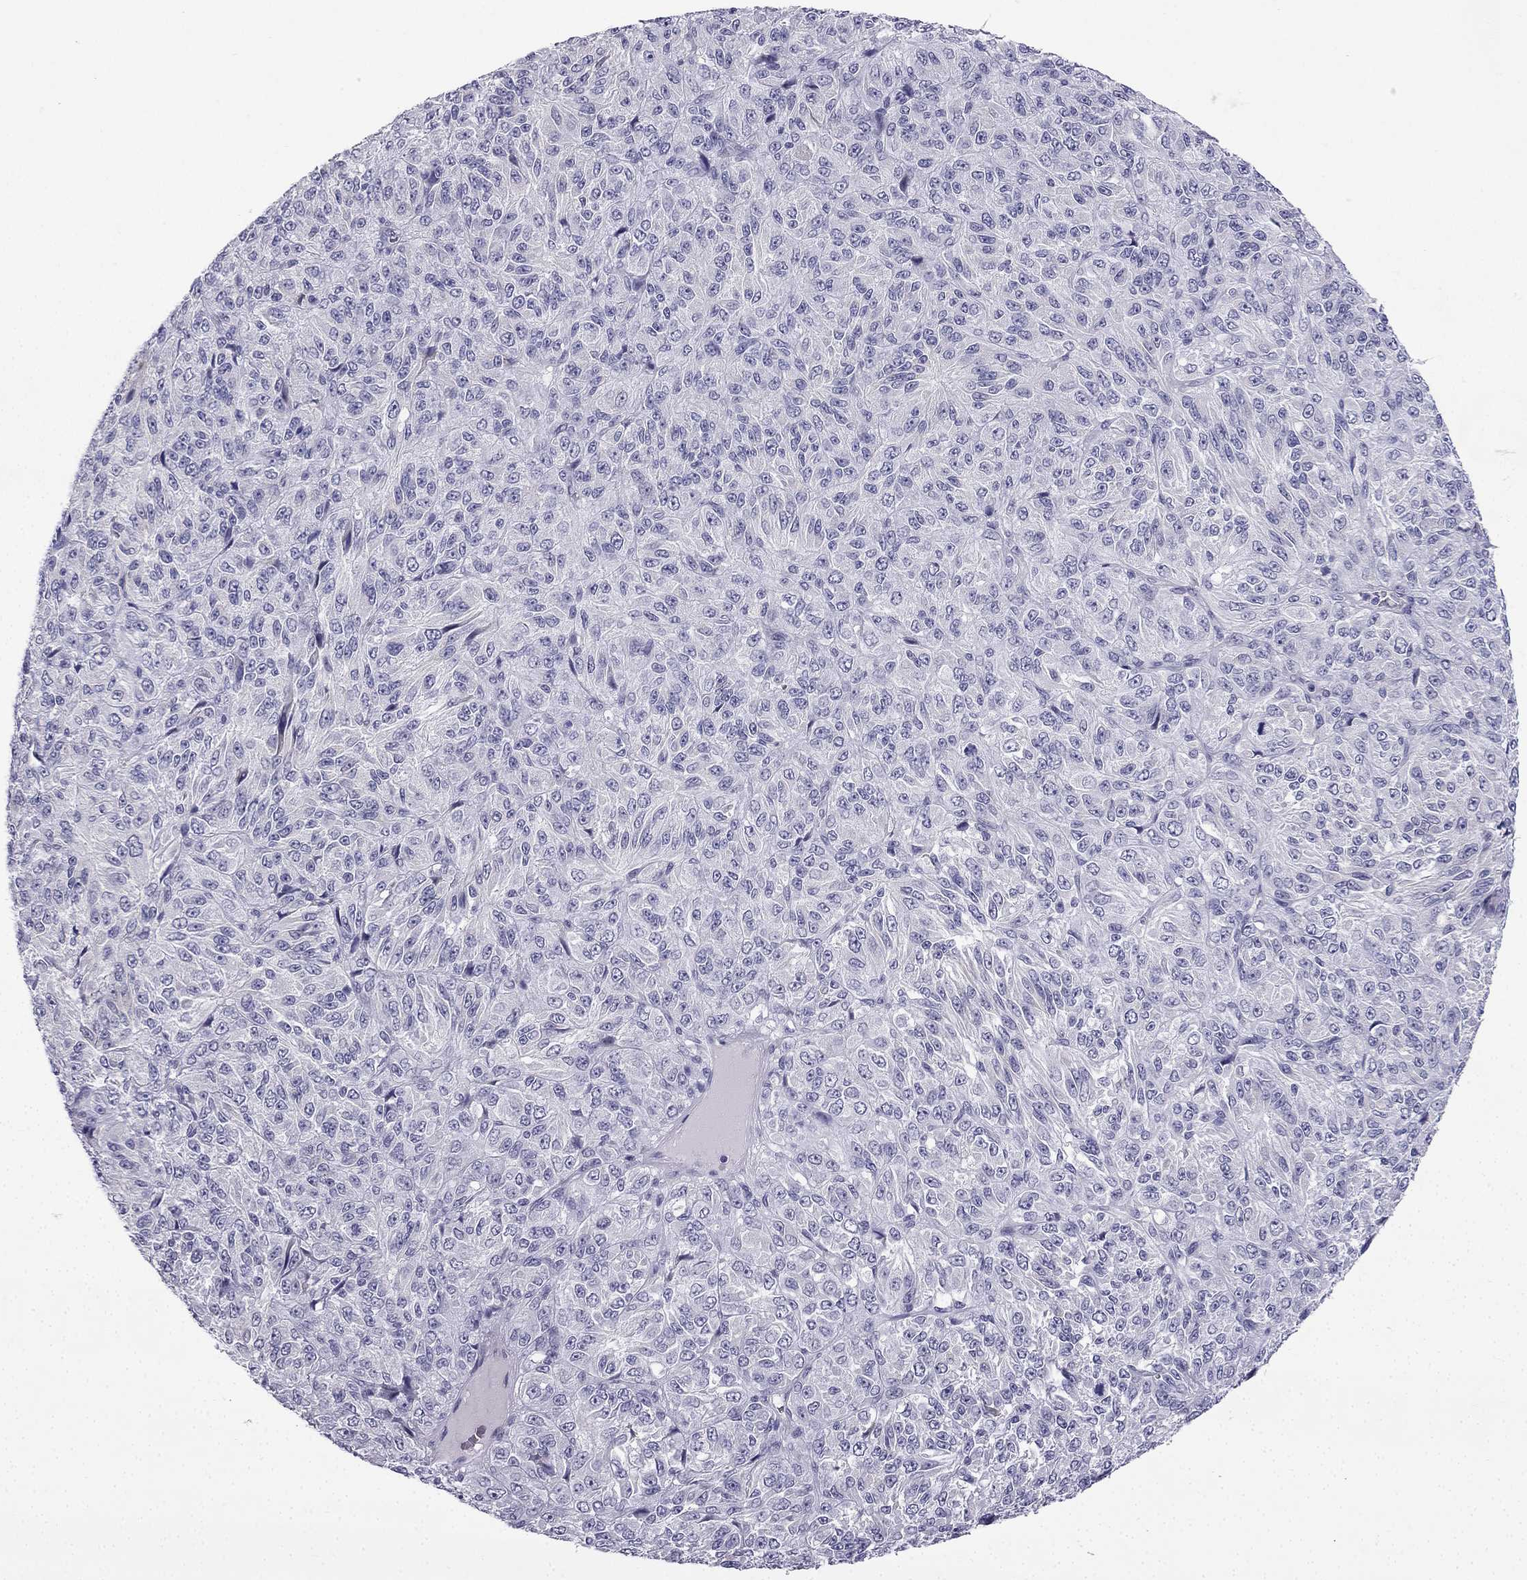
{"staining": {"intensity": "negative", "quantity": "none", "location": "none"}, "tissue": "melanoma", "cell_type": "Tumor cells", "image_type": "cancer", "snomed": [{"axis": "morphology", "description": "Malignant melanoma, Metastatic site"}, {"axis": "topography", "description": "Brain"}], "caption": "This is an immunohistochemistry (IHC) image of human melanoma. There is no expression in tumor cells.", "gene": "CFAP53", "patient": {"sex": "female", "age": 56}}